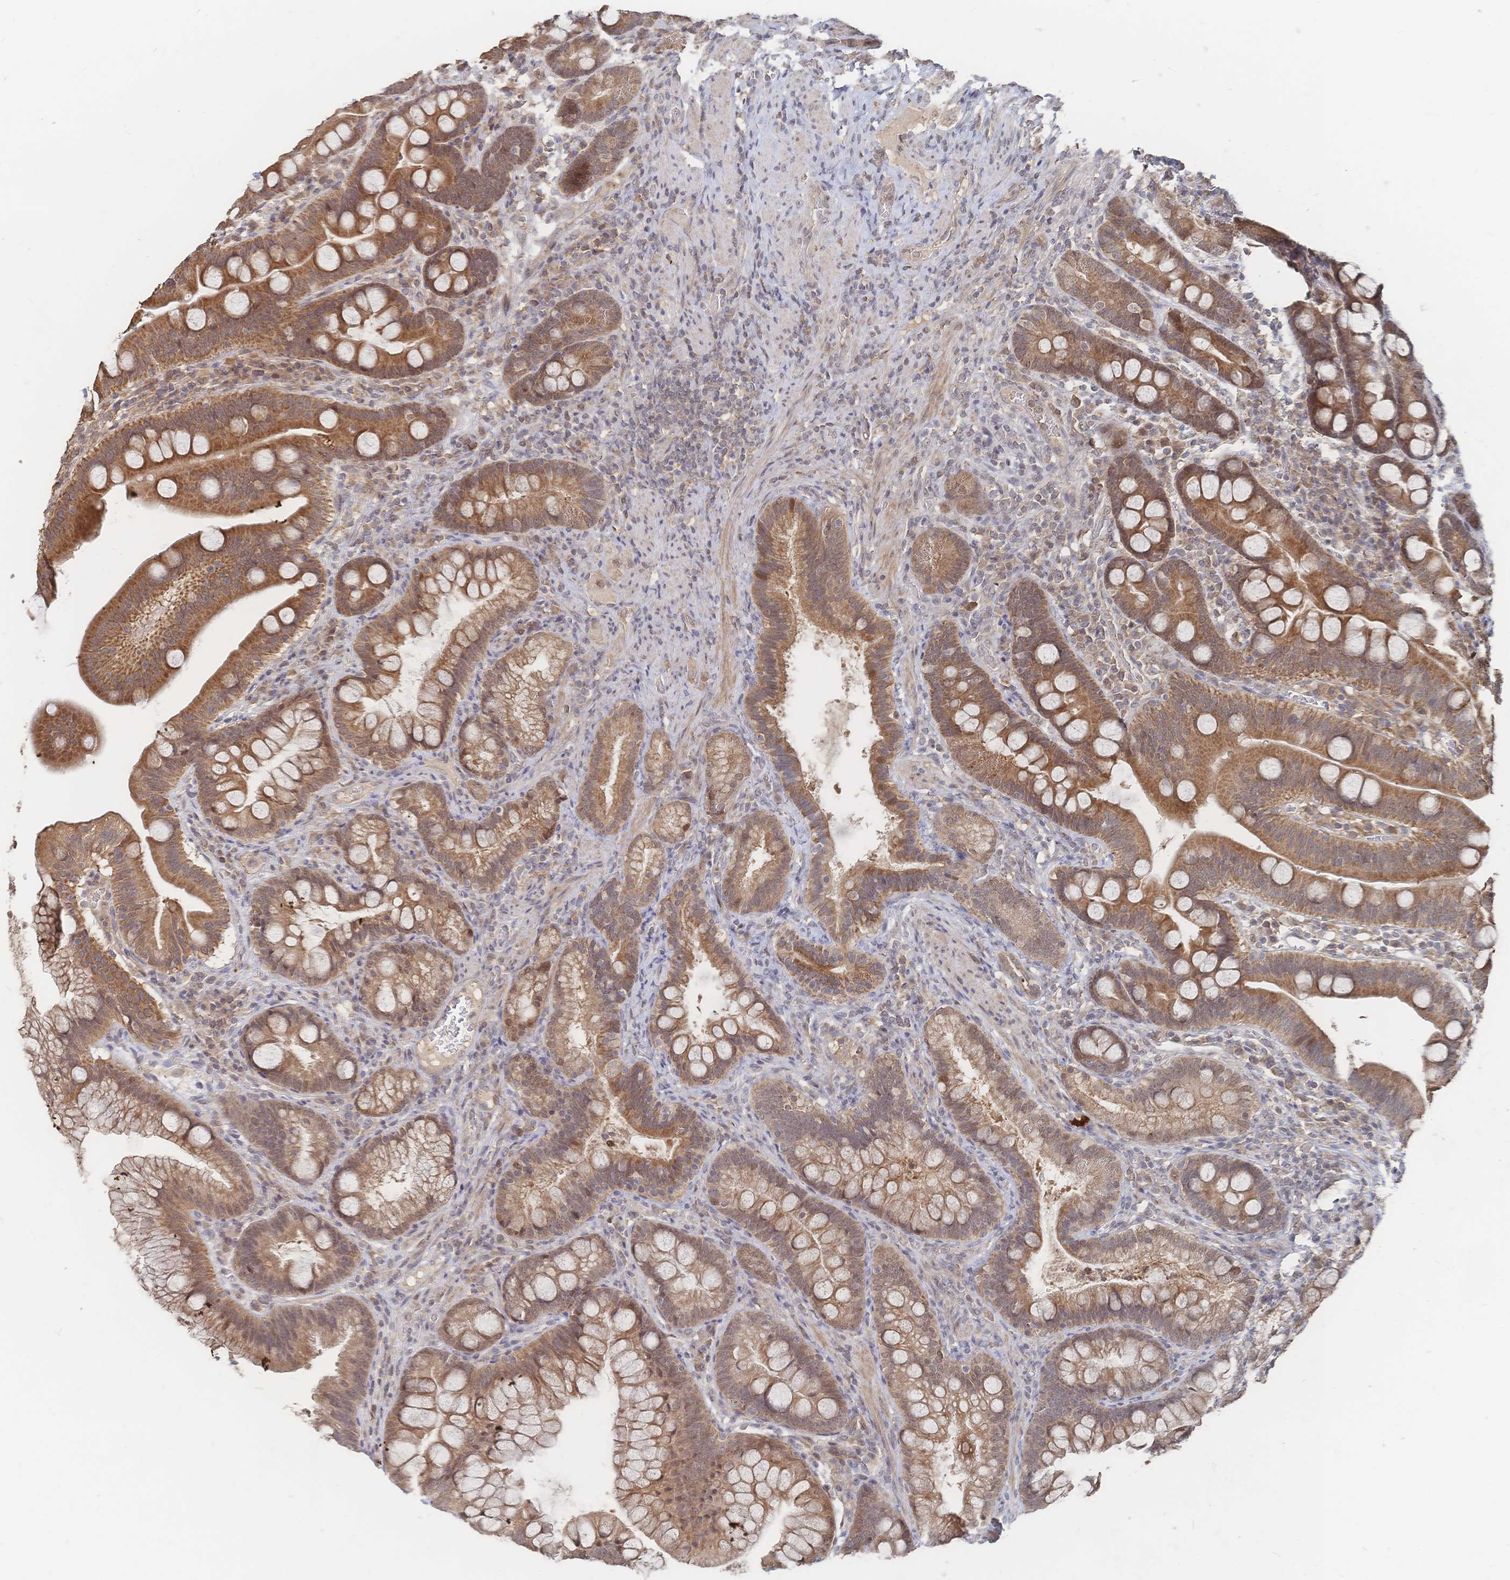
{"staining": {"intensity": "moderate", "quantity": ">75%", "location": "cytoplasmic/membranous"}, "tissue": "duodenum", "cell_type": "Glandular cells", "image_type": "normal", "snomed": [{"axis": "morphology", "description": "Normal tissue, NOS"}, {"axis": "topography", "description": "Pancreas"}, {"axis": "topography", "description": "Duodenum"}], "caption": "Duodenum stained with DAB immunohistochemistry reveals medium levels of moderate cytoplasmic/membranous positivity in approximately >75% of glandular cells.", "gene": "LRP5", "patient": {"sex": "male", "age": 59}}